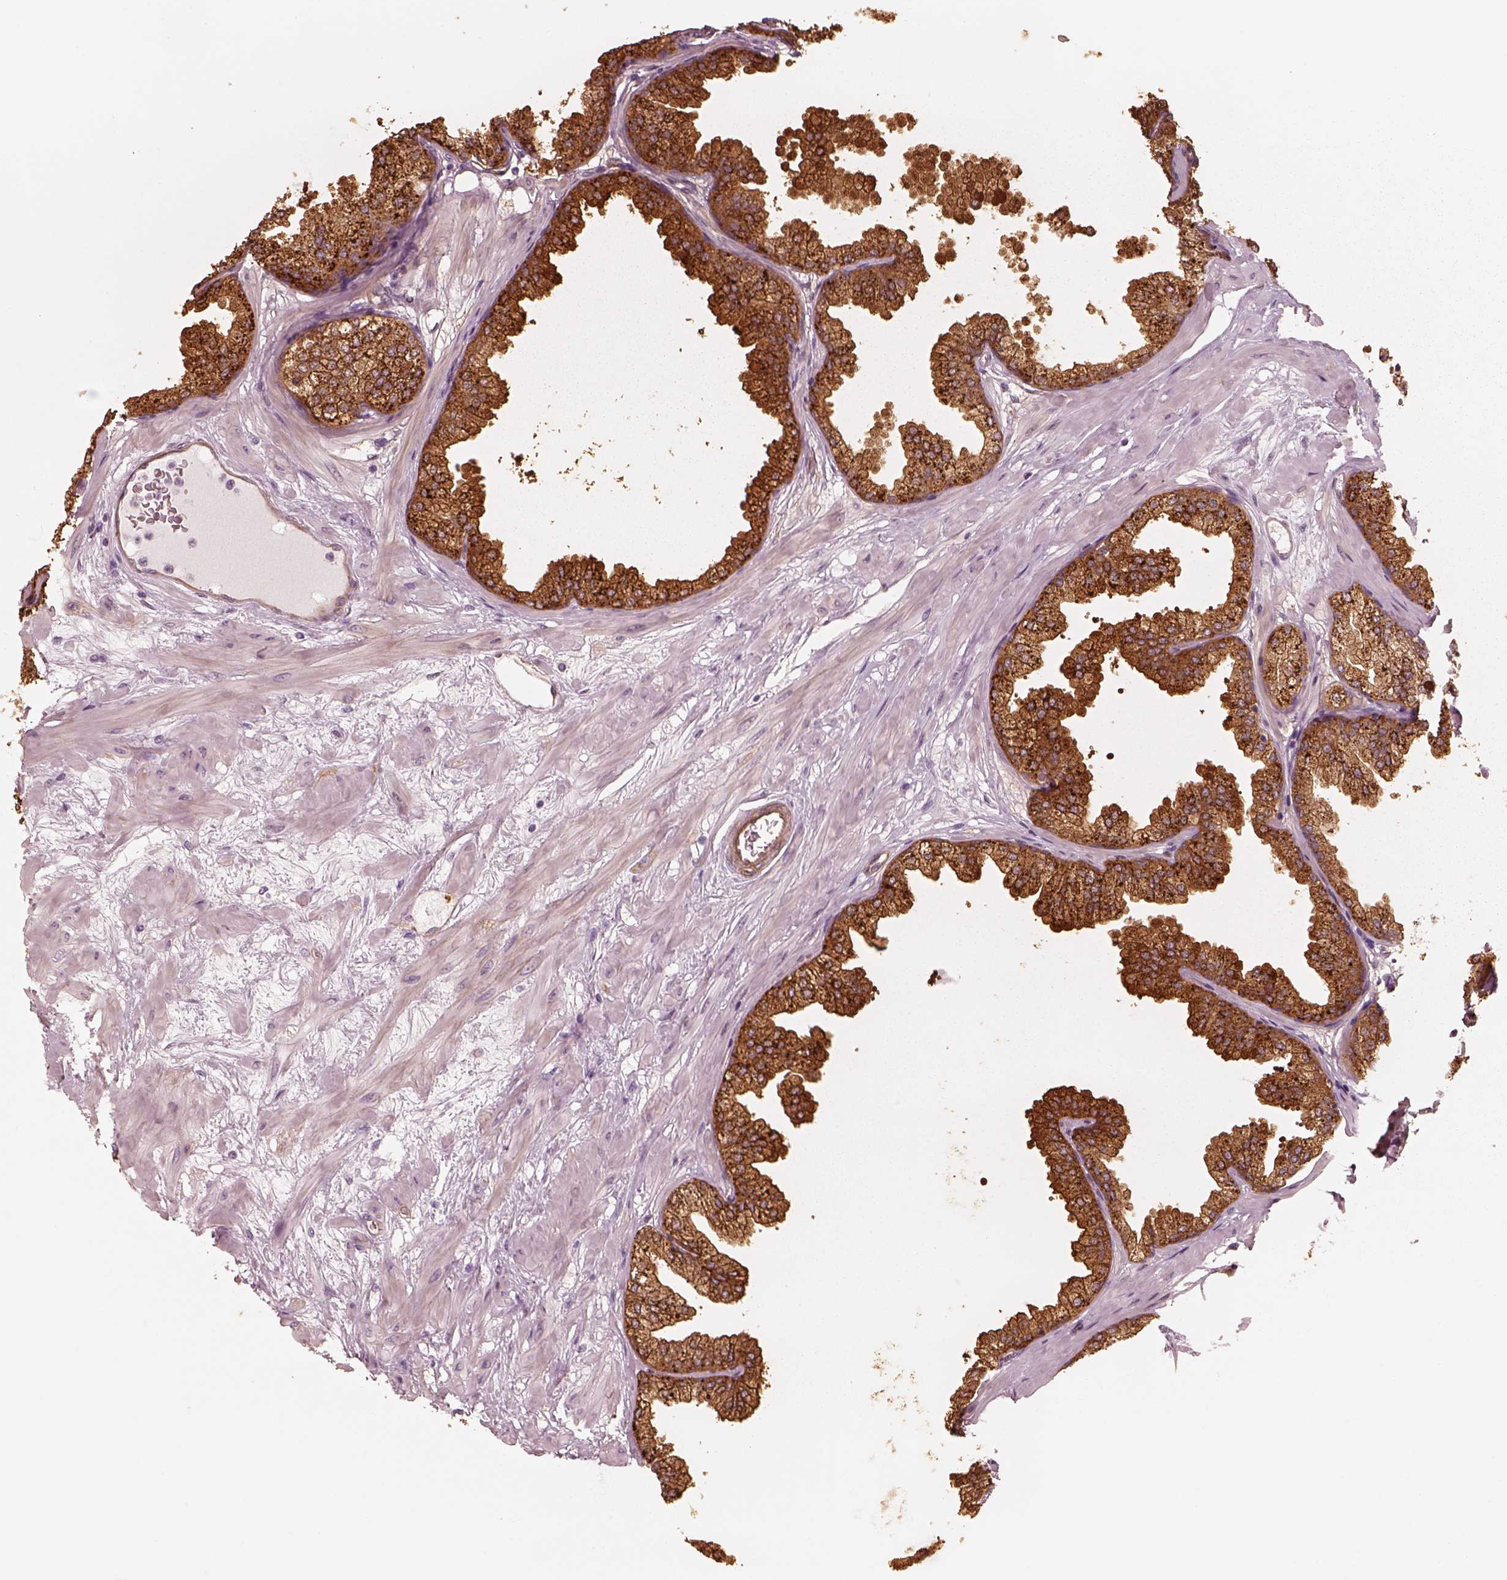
{"staining": {"intensity": "strong", "quantity": ">75%", "location": "cytoplasmic/membranous"}, "tissue": "prostate", "cell_type": "Glandular cells", "image_type": "normal", "snomed": [{"axis": "morphology", "description": "Normal tissue, NOS"}, {"axis": "topography", "description": "Prostate"}], "caption": "Immunohistochemistry (IHC) micrograph of normal human prostate stained for a protein (brown), which displays high levels of strong cytoplasmic/membranous positivity in approximately >75% of glandular cells.", "gene": "CRYM", "patient": {"sex": "male", "age": 37}}